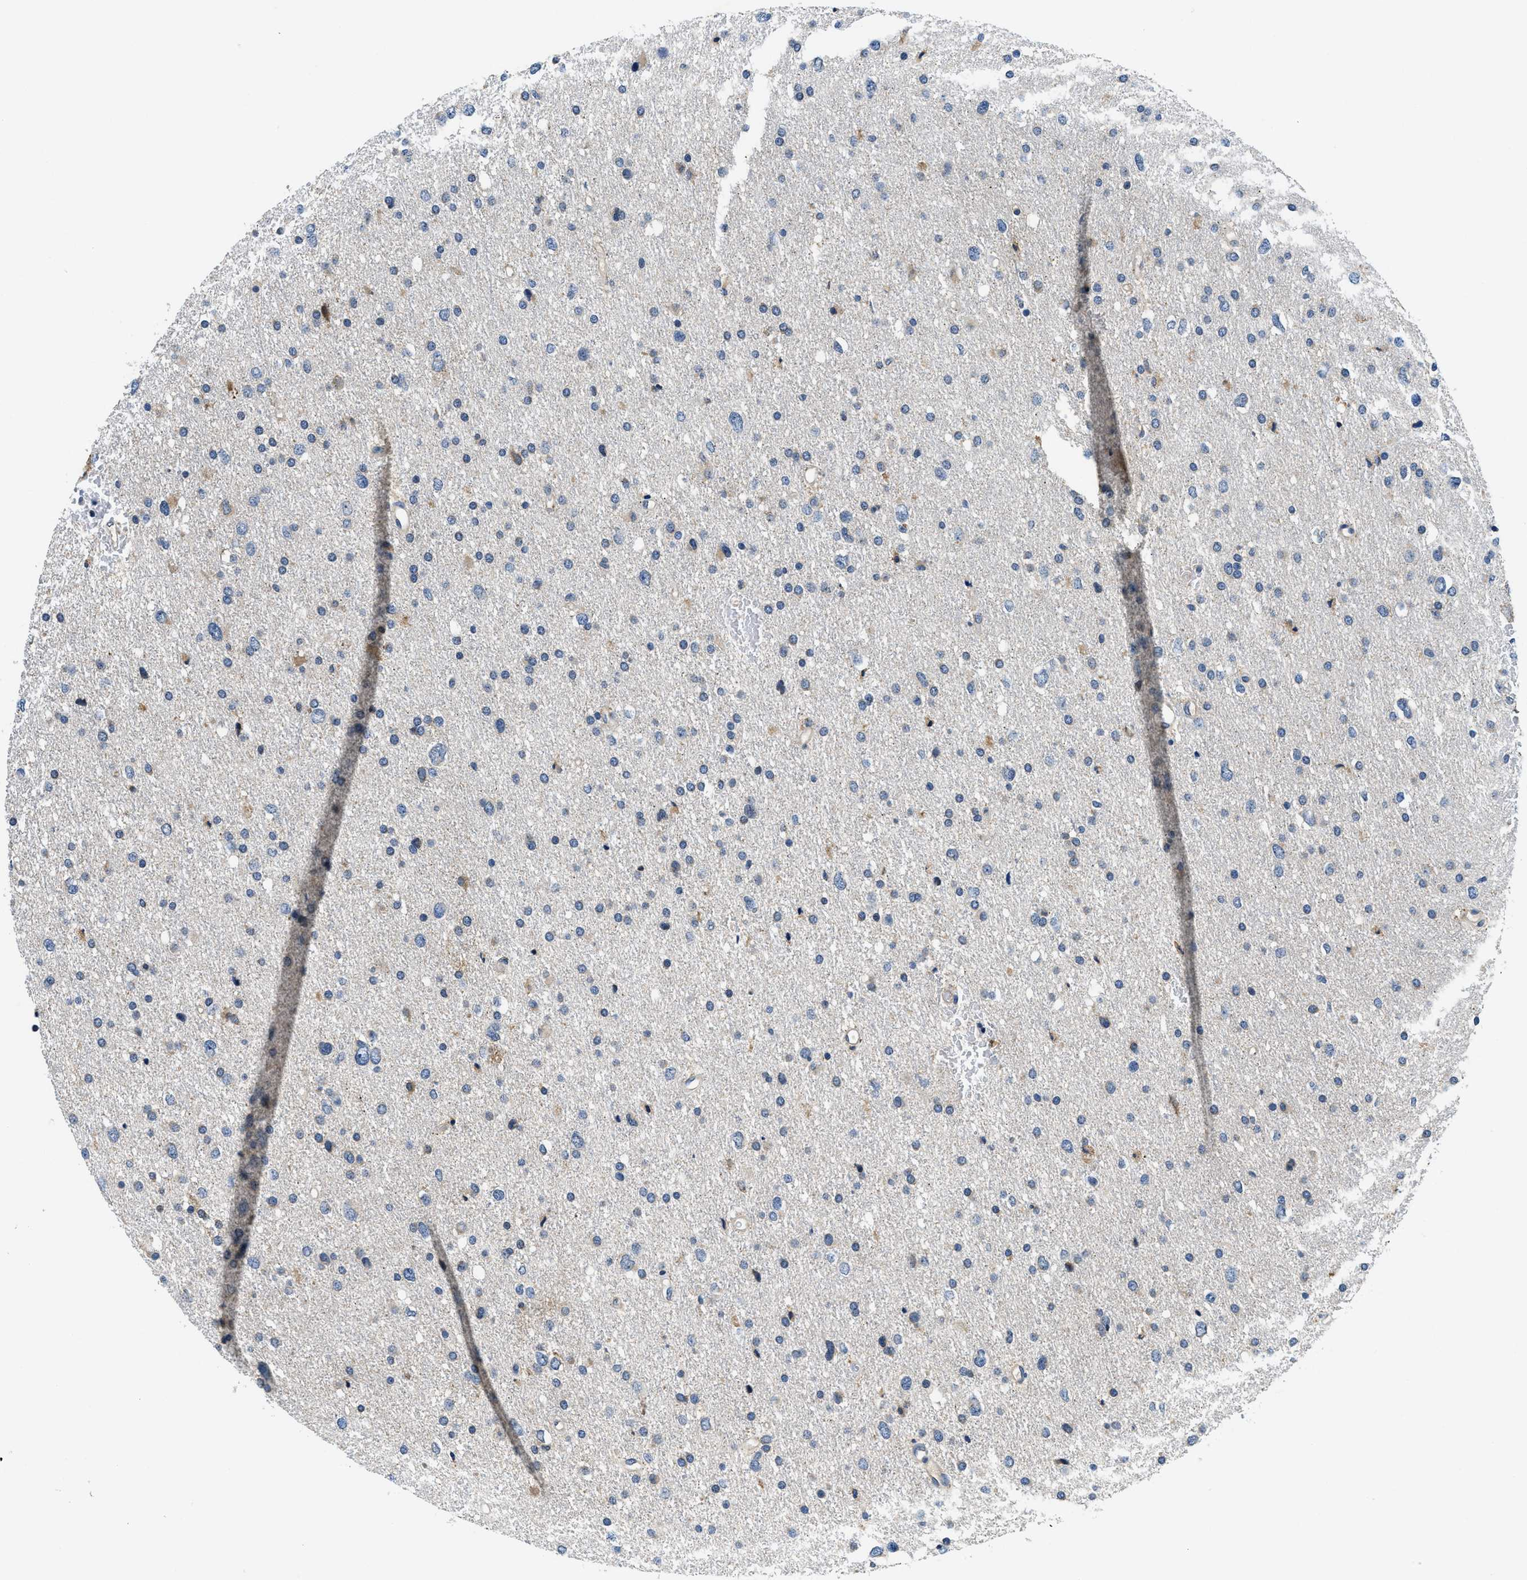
{"staining": {"intensity": "negative", "quantity": "none", "location": "none"}, "tissue": "glioma", "cell_type": "Tumor cells", "image_type": "cancer", "snomed": [{"axis": "morphology", "description": "Glioma, malignant, Low grade"}, {"axis": "topography", "description": "Brain"}], "caption": "A photomicrograph of human glioma is negative for staining in tumor cells. (Immunohistochemistry (ihc), brightfield microscopy, high magnification).", "gene": "ALDH3A2", "patient": {"sex": "female", "age": 37}}